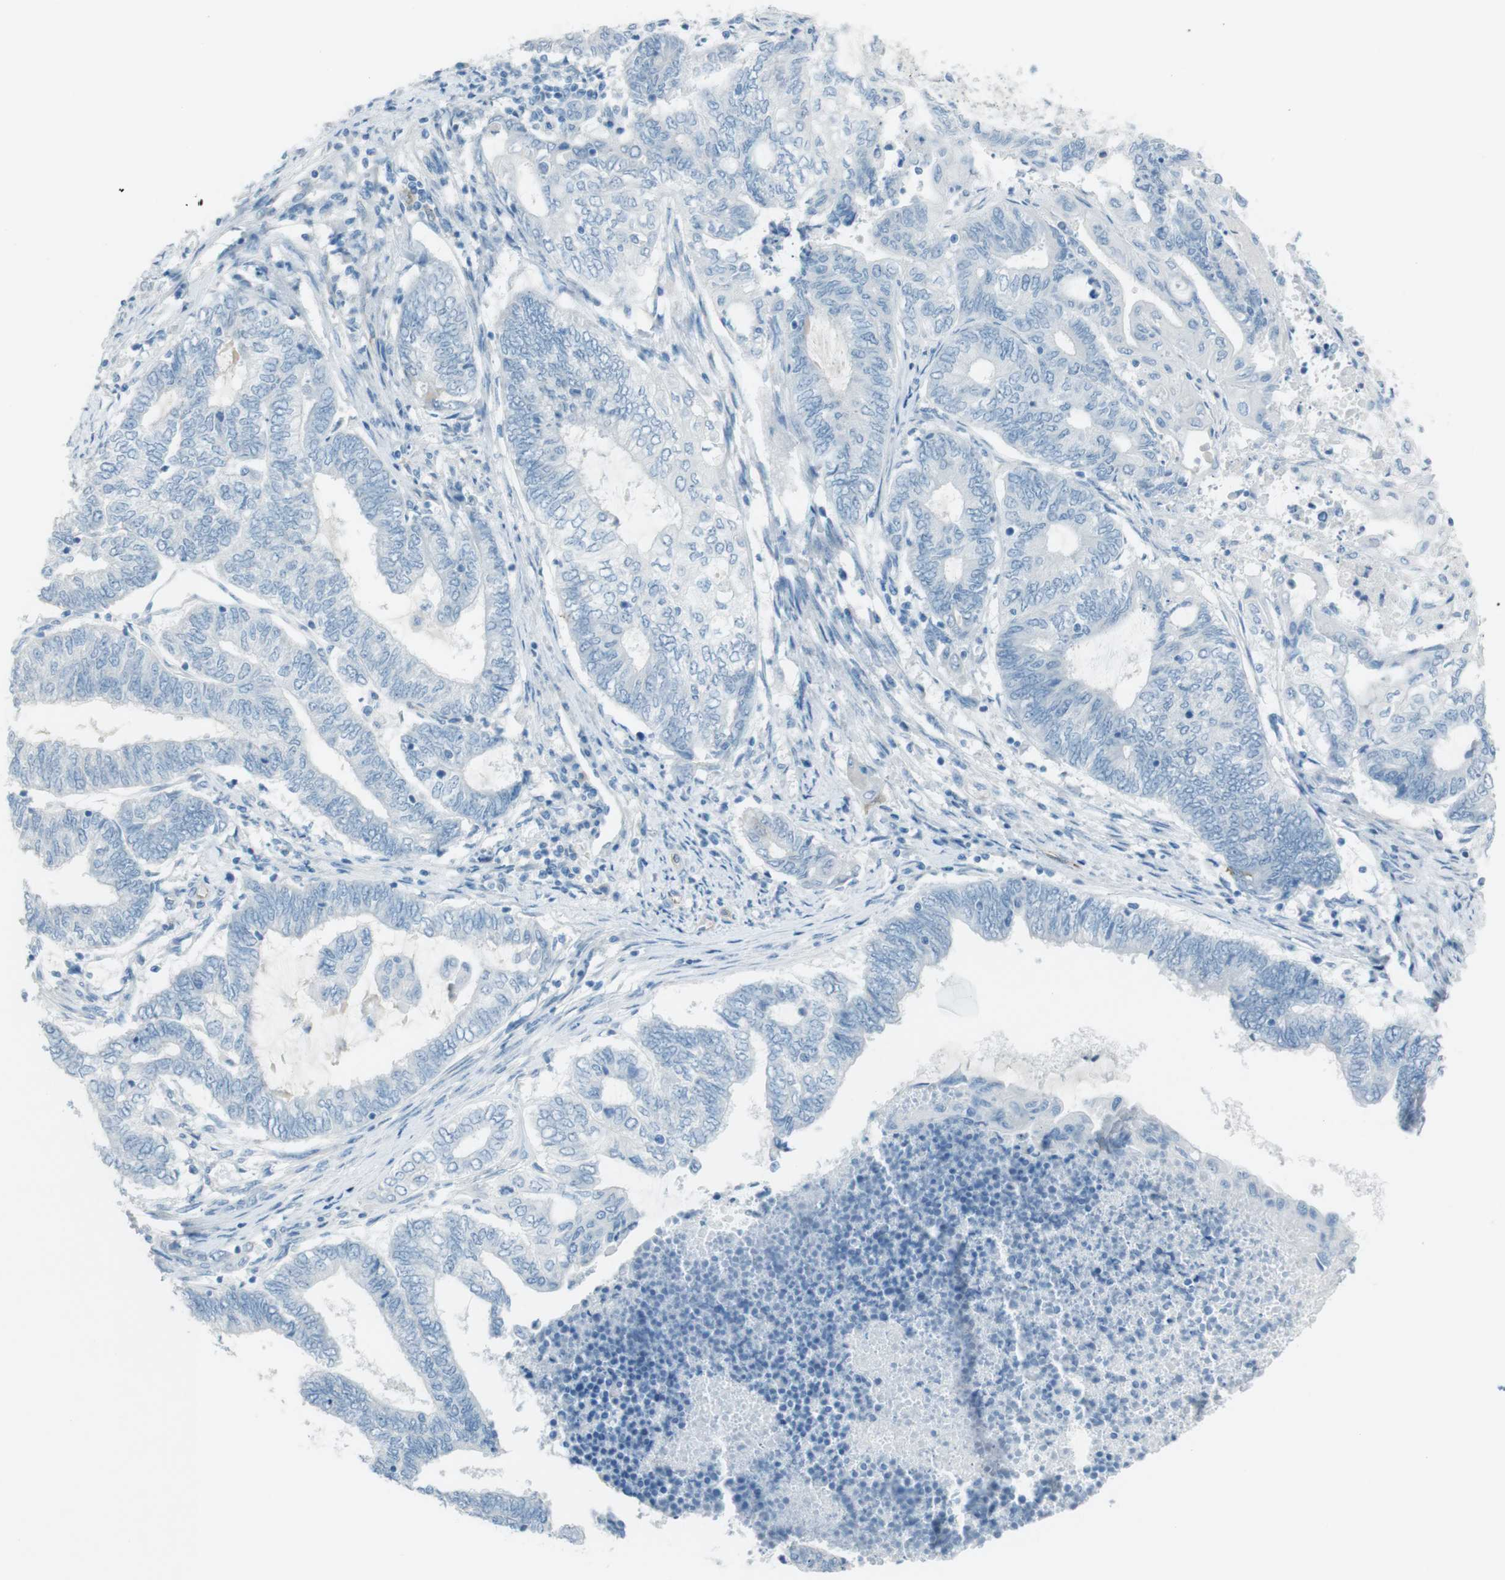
{"staining": {"intensity": "negative", "quantity": "none", "location": "none"}, "tissue": "endometrial cancer", "cell_type": "Tumor cells", "image_type": "cancer", "snomed": [{"axis": "morphology", "description": "Adenocarcinoma, NOS"}, {"axis": "topography", "description": "Uterus"}, {"axis": "topography", "description": "Endometrium"}], "caption": "Immunohistochemistry (IHC) histopathology image of endometrial adenocarcinoma stained for a protein (brown), which shows no positivity in tumor cells. Brightfield microscopy of immunohistochemistry (IHC) stained with DAB (brown) and hematoxylin (blue), captured at high magnification.", "gene": "TUBB2A", "patient": {"sex": "female", "age": 70}}